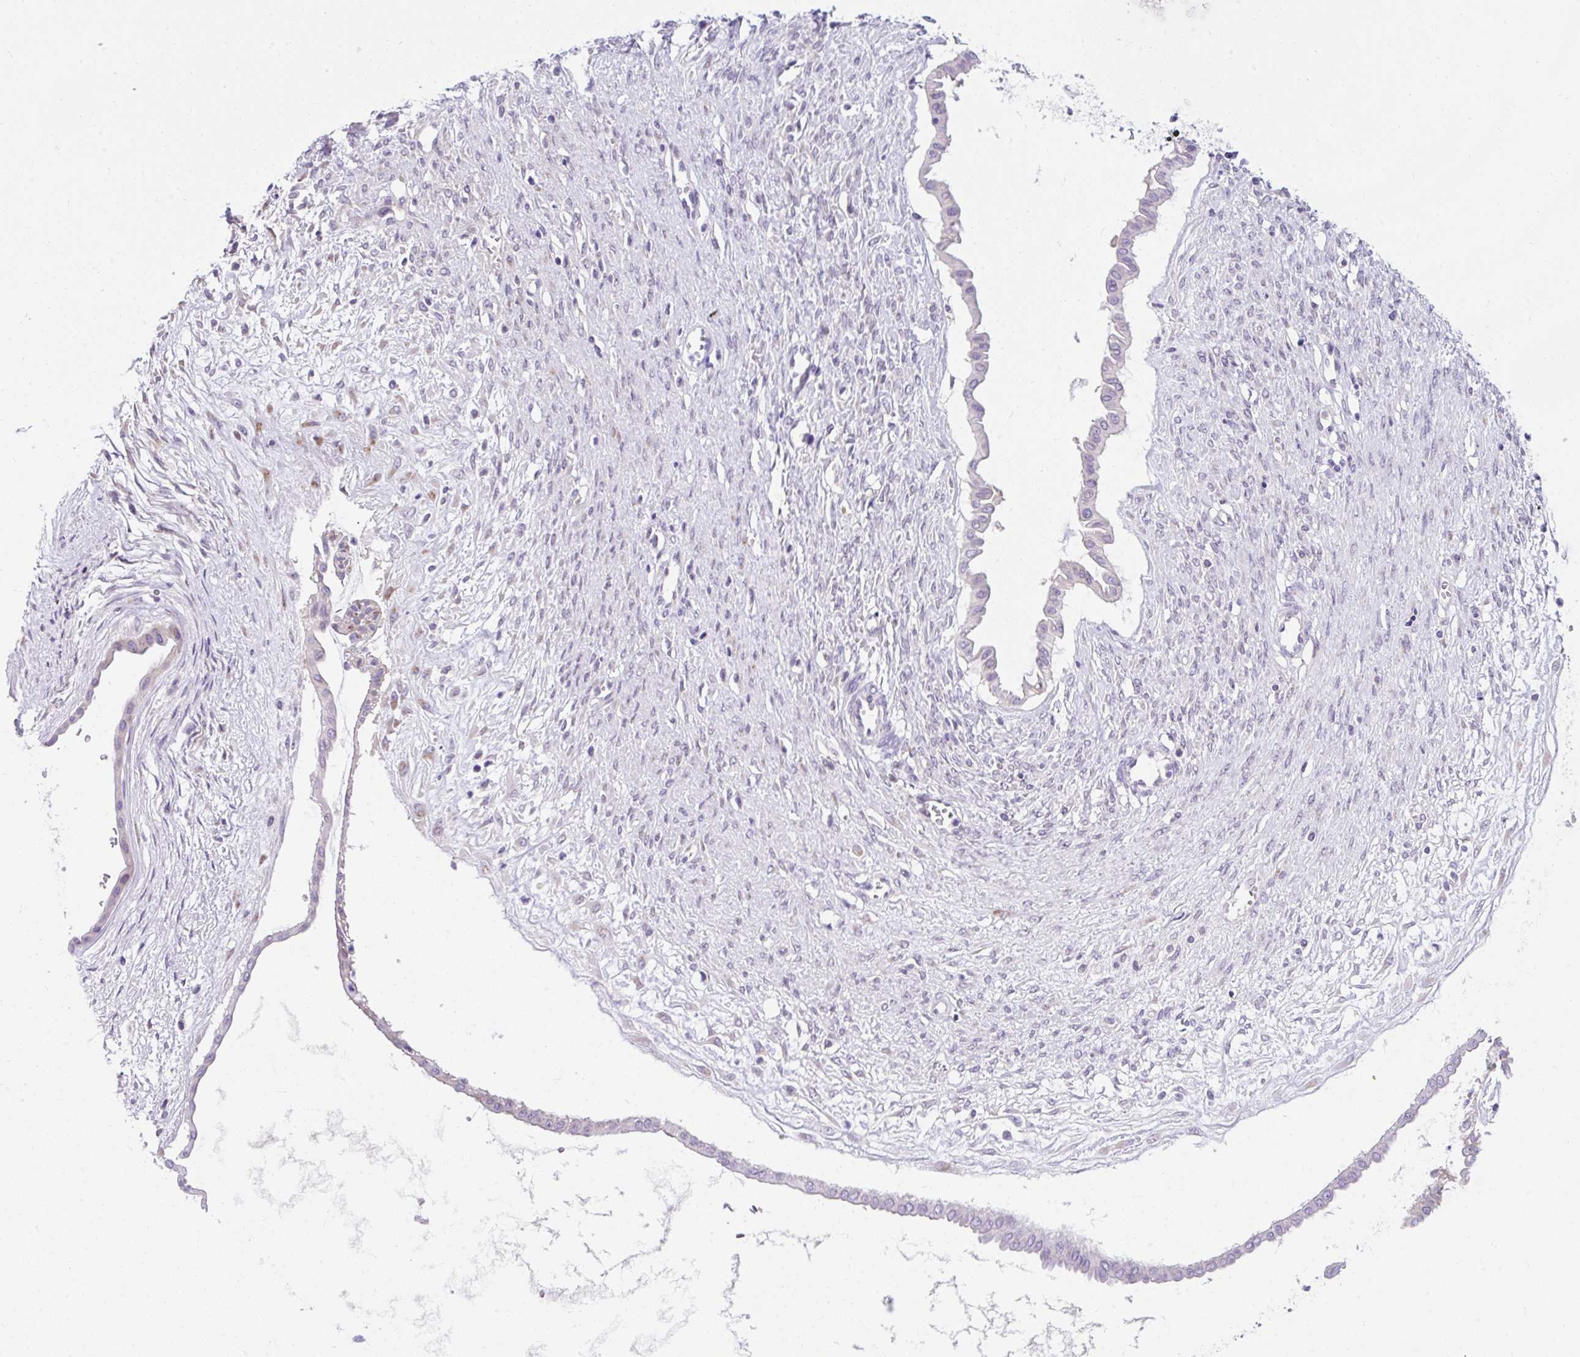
{"staining": {"intensity": "negative", "quantity": "none", "location": "none"}, "tissue": "ovarian cancer", "cell_type": "Tumor cells", "image_type": "cancer", "snomed": [{"axis": "morphology", "description": "Cystadenocarcinoma, mucinous, NOS"}, {"axis": "topography", "description": "Ovary"}], "caption": "IHC micrograph of ovarian cancer (mucinous cystadenocarcinoma) stained for a protein (brown), which demonstrates no staining in tumor cells.", "gene": "GOLGA8A", "patient": {"sex": "female", "age": 73}}